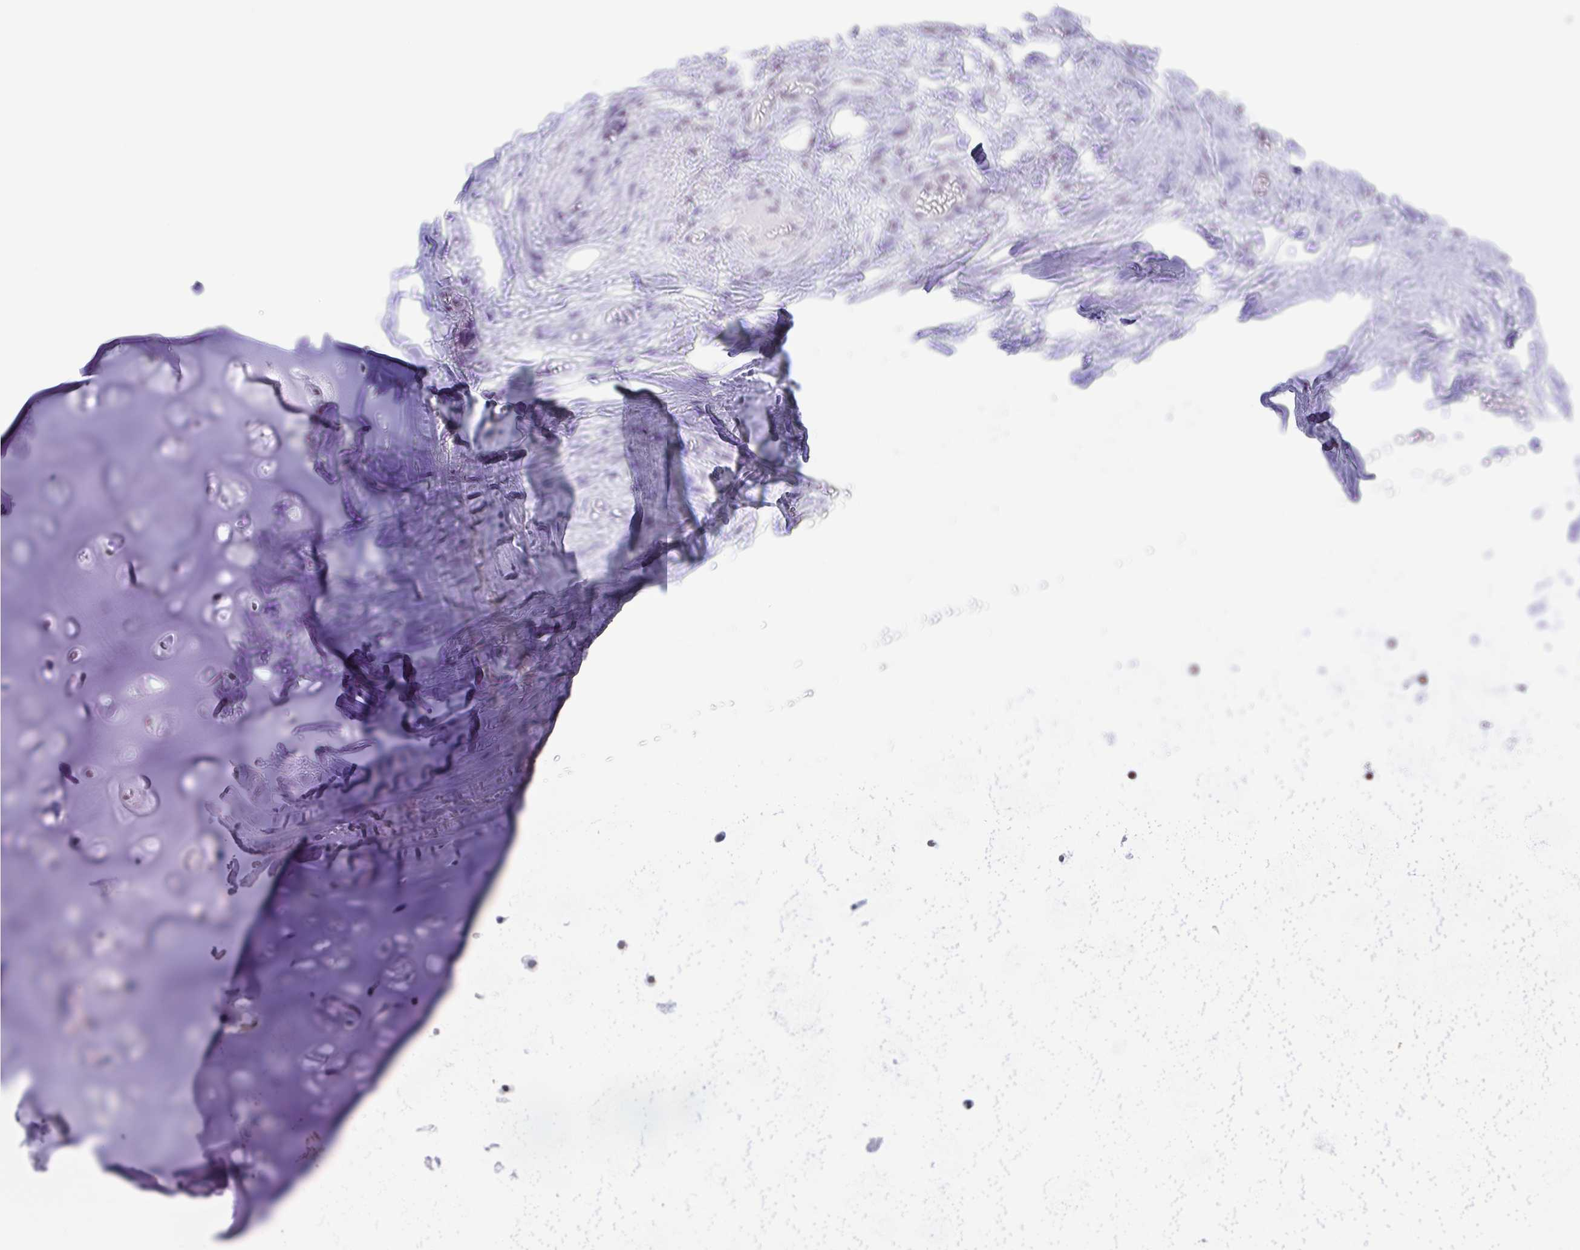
{"staining": {"intensity": "negative", "quantity": "none", "location": "none"}, "tissue": "soft tissue", "cell_type": "Chondrocytes", "image_type": "normal", "snomed": [{"axis": "morphology", "description": "Normal tissue, NOS"}, {"axis": "topography", "description": "Cartilage tissue"}, {"axis": "topography", "description": "Nasopharynx"}, {"axis": "topography", "description": "Thyroid gland"}], "caption": "Protein analysis of benign soft tissue shows no significant expression in chondrocytes.", "gene": "VCX2", "patient": {"sex": "male", "age": 63}}